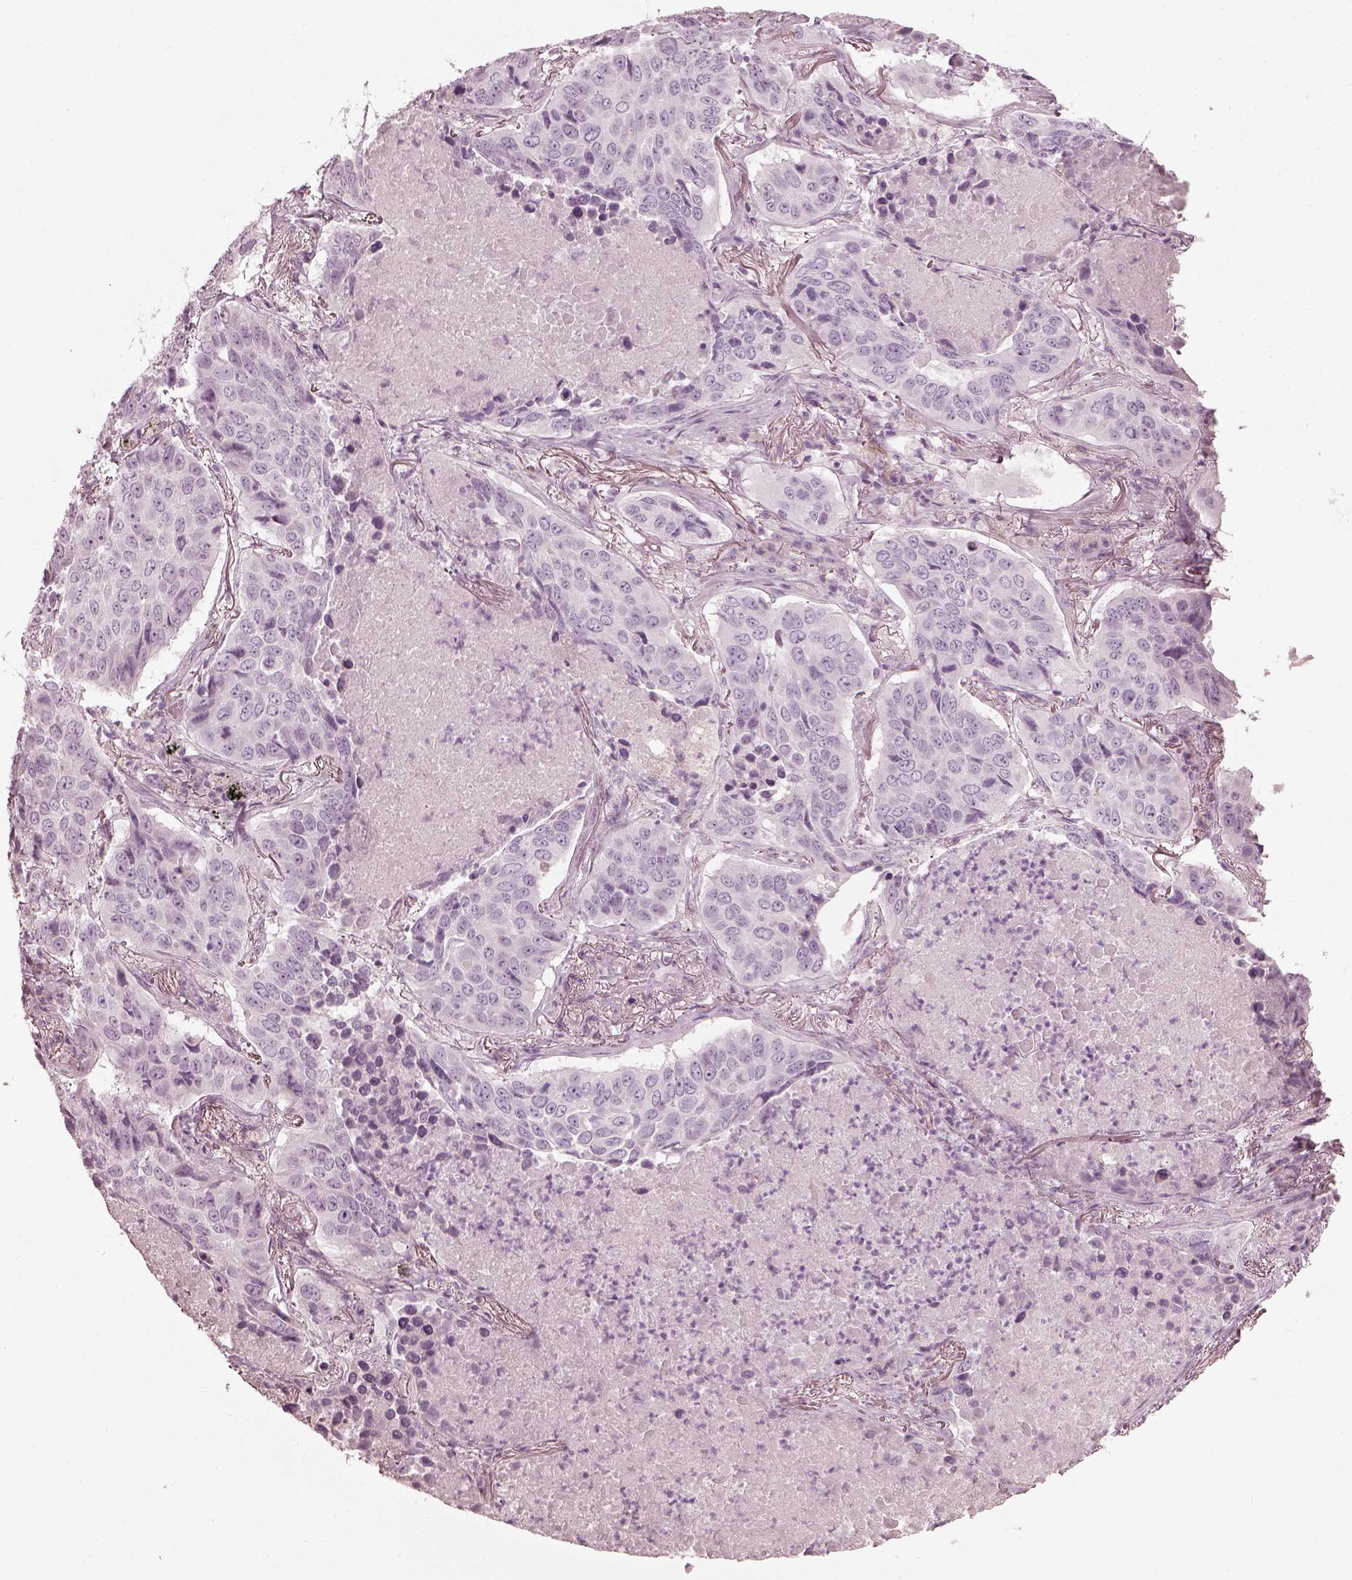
{"staining": {"intensity": "negative", "quantity": "none", "location": "none"}, "tissue": "lung cancer", "cell_type": "Tumor cells", "image_type": "cancer", "snomed": [{"axis": "morphology", "description": "Normal tissue, NOS"}, {"axis": "morphology", "description": "Squamous cell carcinoma, NOS"}, {"axis": "topography", "description": "Bronchus"}, {"axis": "topography", "description": "Lung"}], "caption": "Lung squamous cell carcinoma stained for a protein using IHC shows no expression tumor cells.", "gene": "SAXO2", "patient": {"sex": "male", "age": 64}}